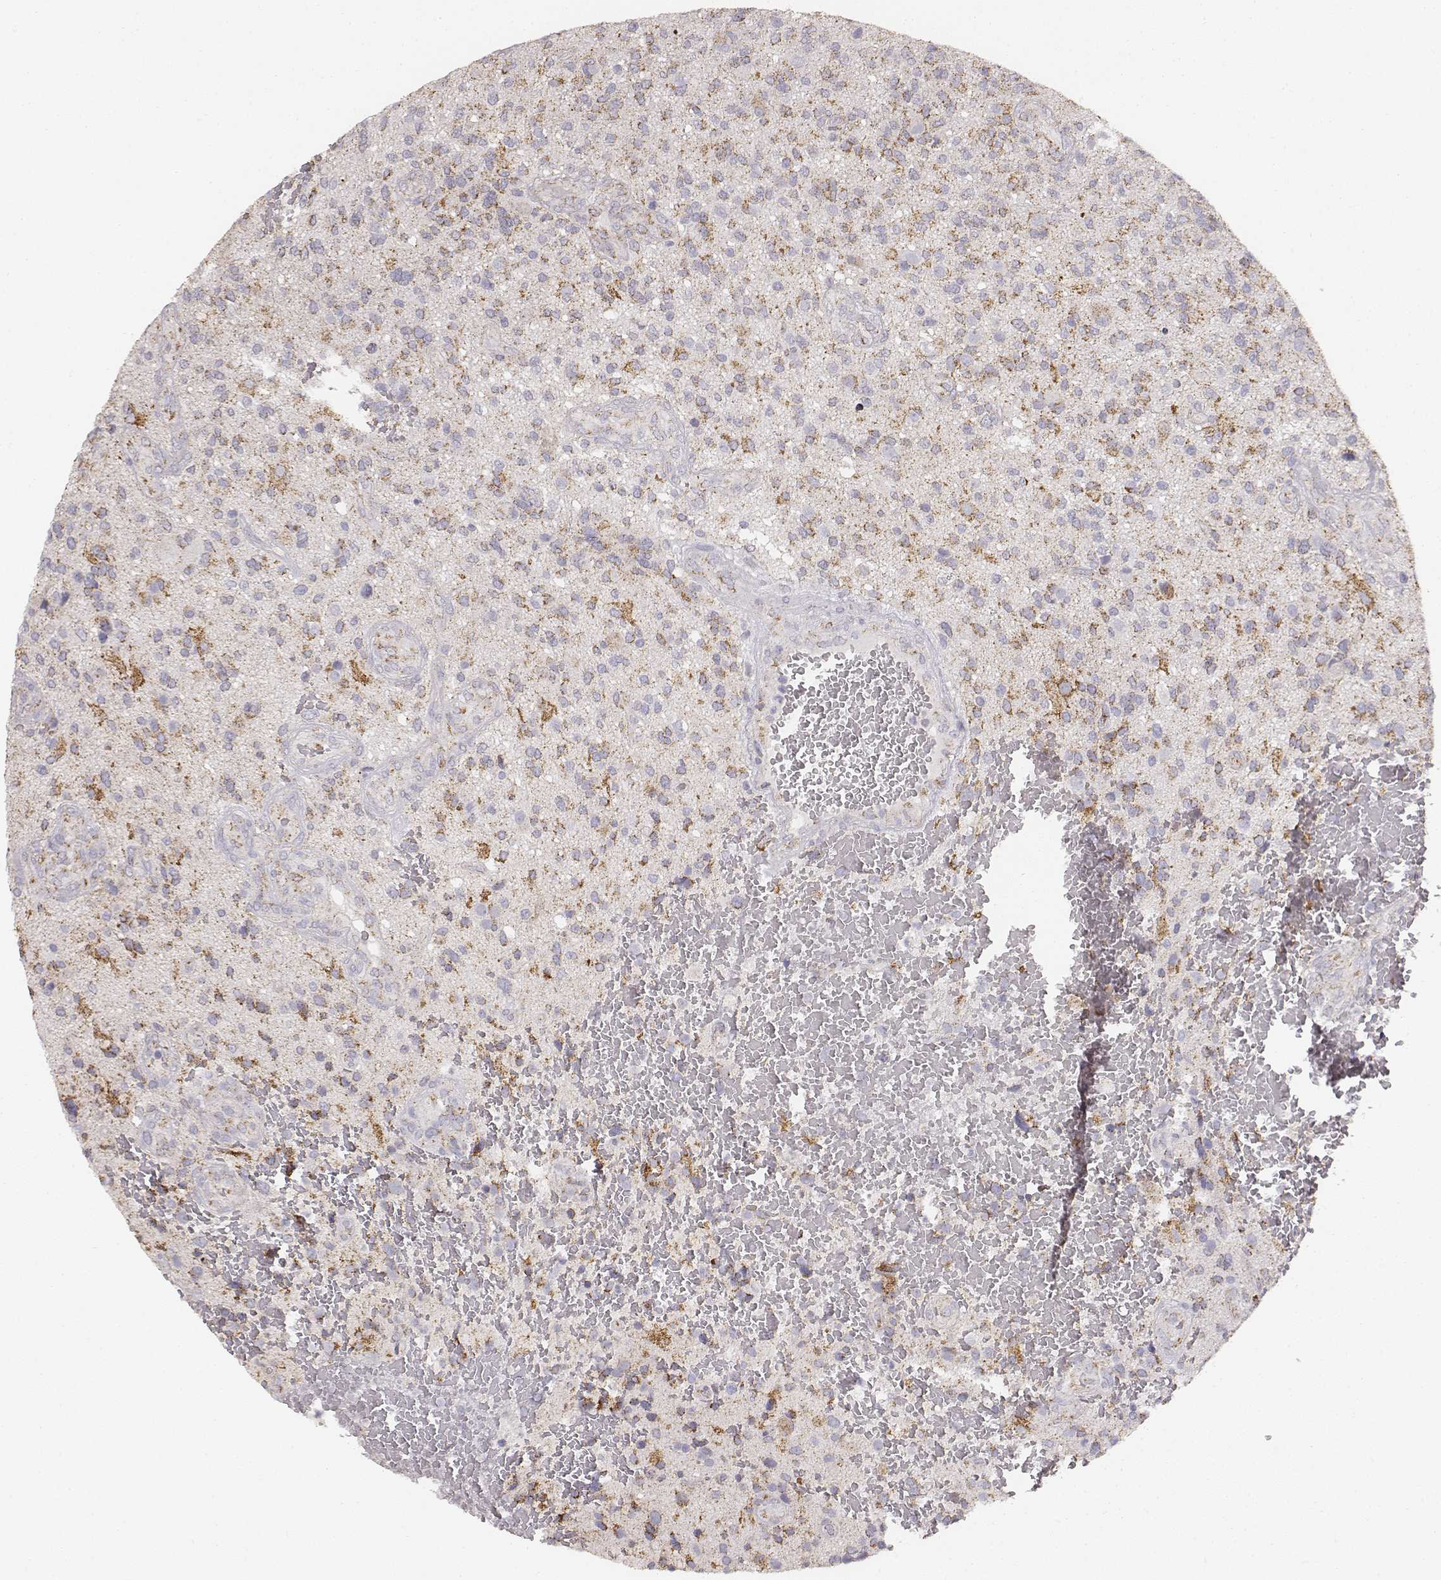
{"staining": {"intensity": "moderate", "quantity": ">75%", "location": "cytoplasmic/membranous"}, "tissue": "glioma", "cell_type": "Tumor cells", "image_type": "cancer", "snomed": [{"axis": "morphology", "description": "Glioma, malignant, High grade"}, {"axis": "topography", "description": "Brain"}], "caption": "Immunohistochemical staining of human malignant glioma (high-grade) displays medium levels of moderate cytoplasmic/membranous positivity in about >75% of tumor cells.", "gene": "ABCD3", "patient": {"sex": "male", "age": 47}}